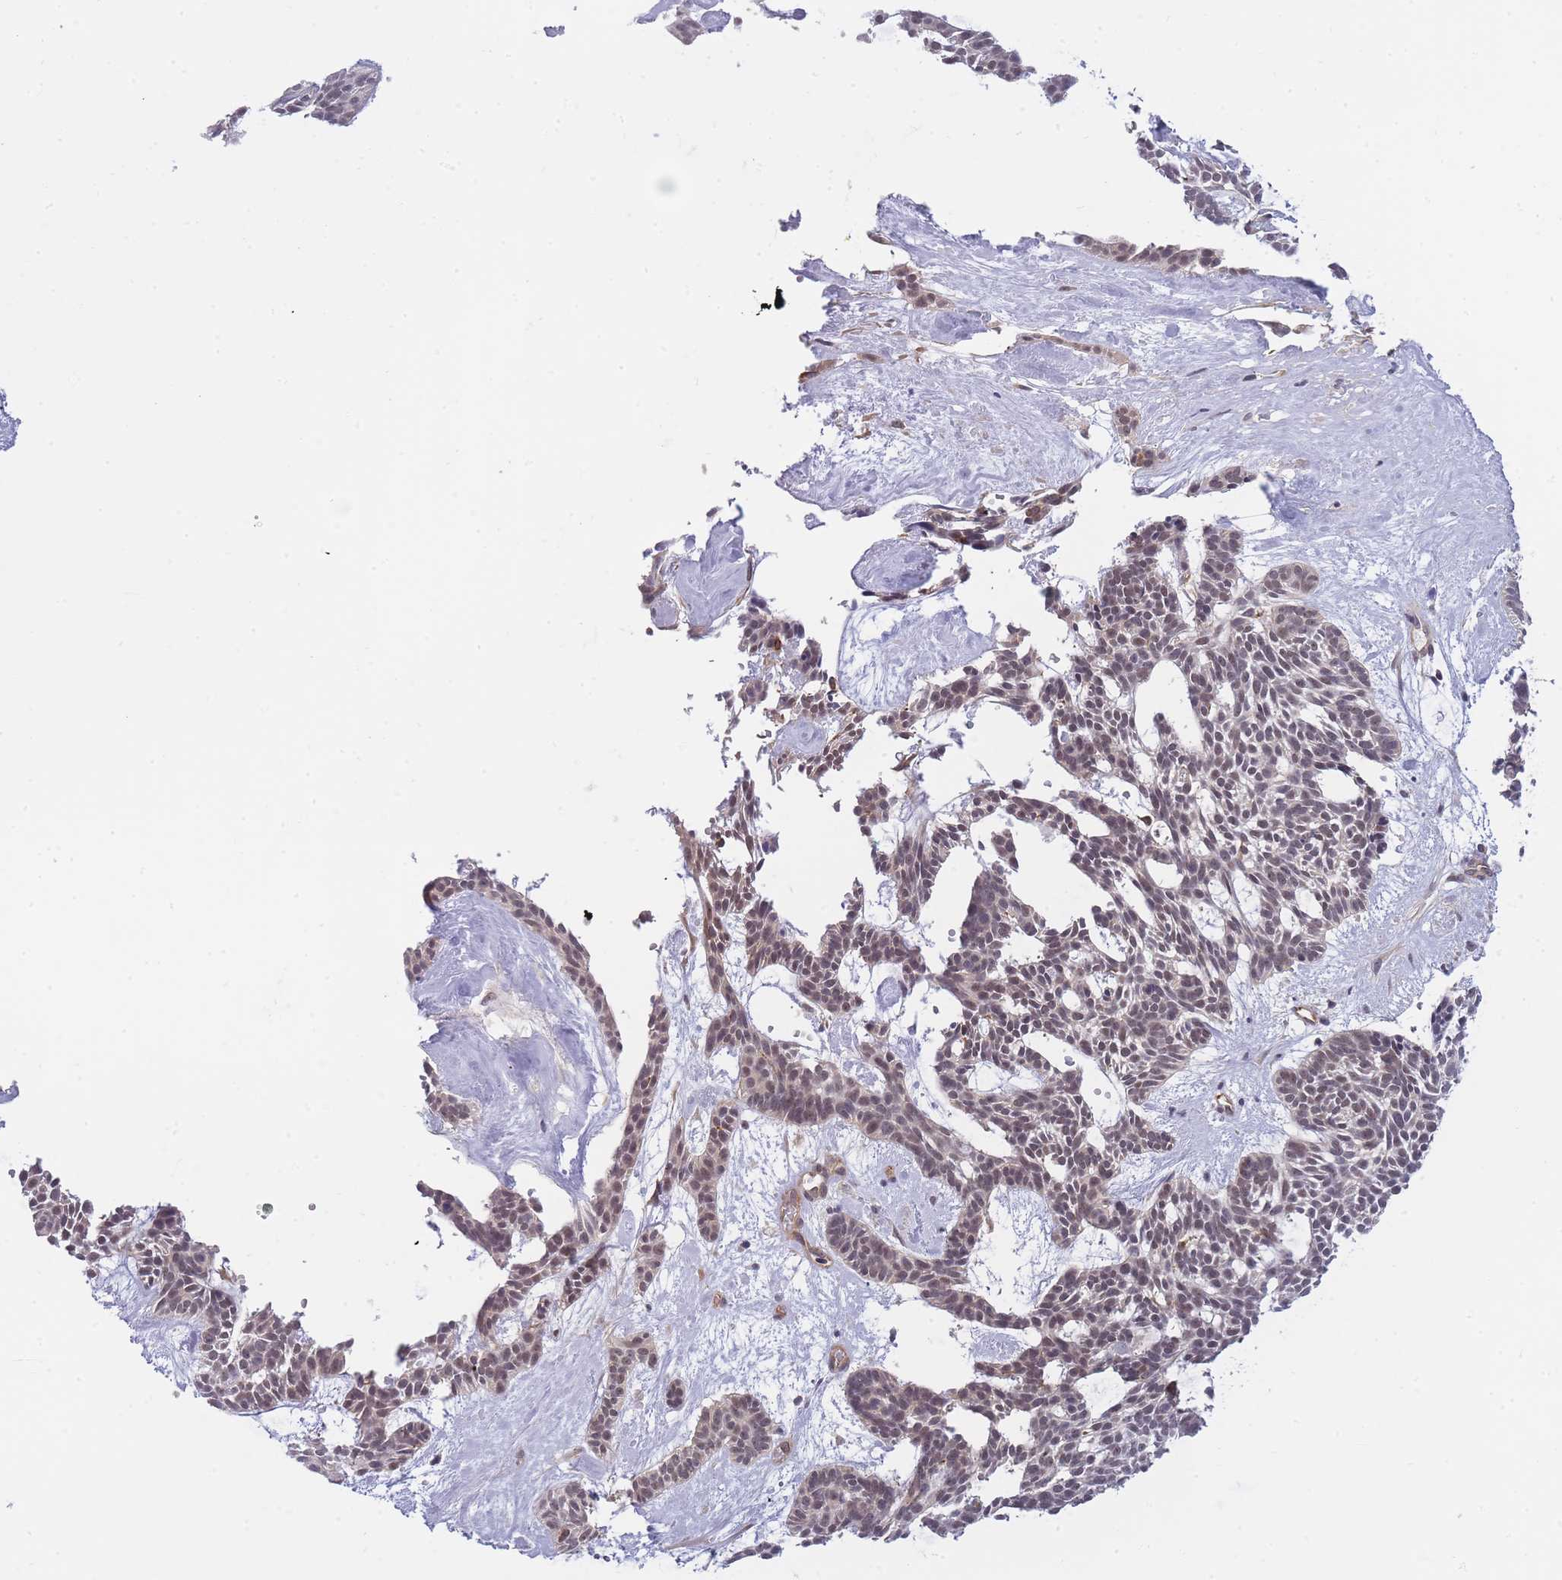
{"staining": {"intensity": "weak", "quantity": "25%-75%", "location": "nuclear"}, "tissue": "skin cancer", "cell_type": "Tumor cells", "image_type": "cancer", "snomed": [{"axis": "morphology", "description": "Basal cell carcinoma"}, {"axis": "topography", "description": "Skin"}], "caption": "This is a histology image of immunohistochemistry staining of skin cancer (basal cell carcinoma), which shows weak positivity in the nuclear of tumor cells.", "gene": "C19orf25", "patient": {"sex": "male", "age": 61}}